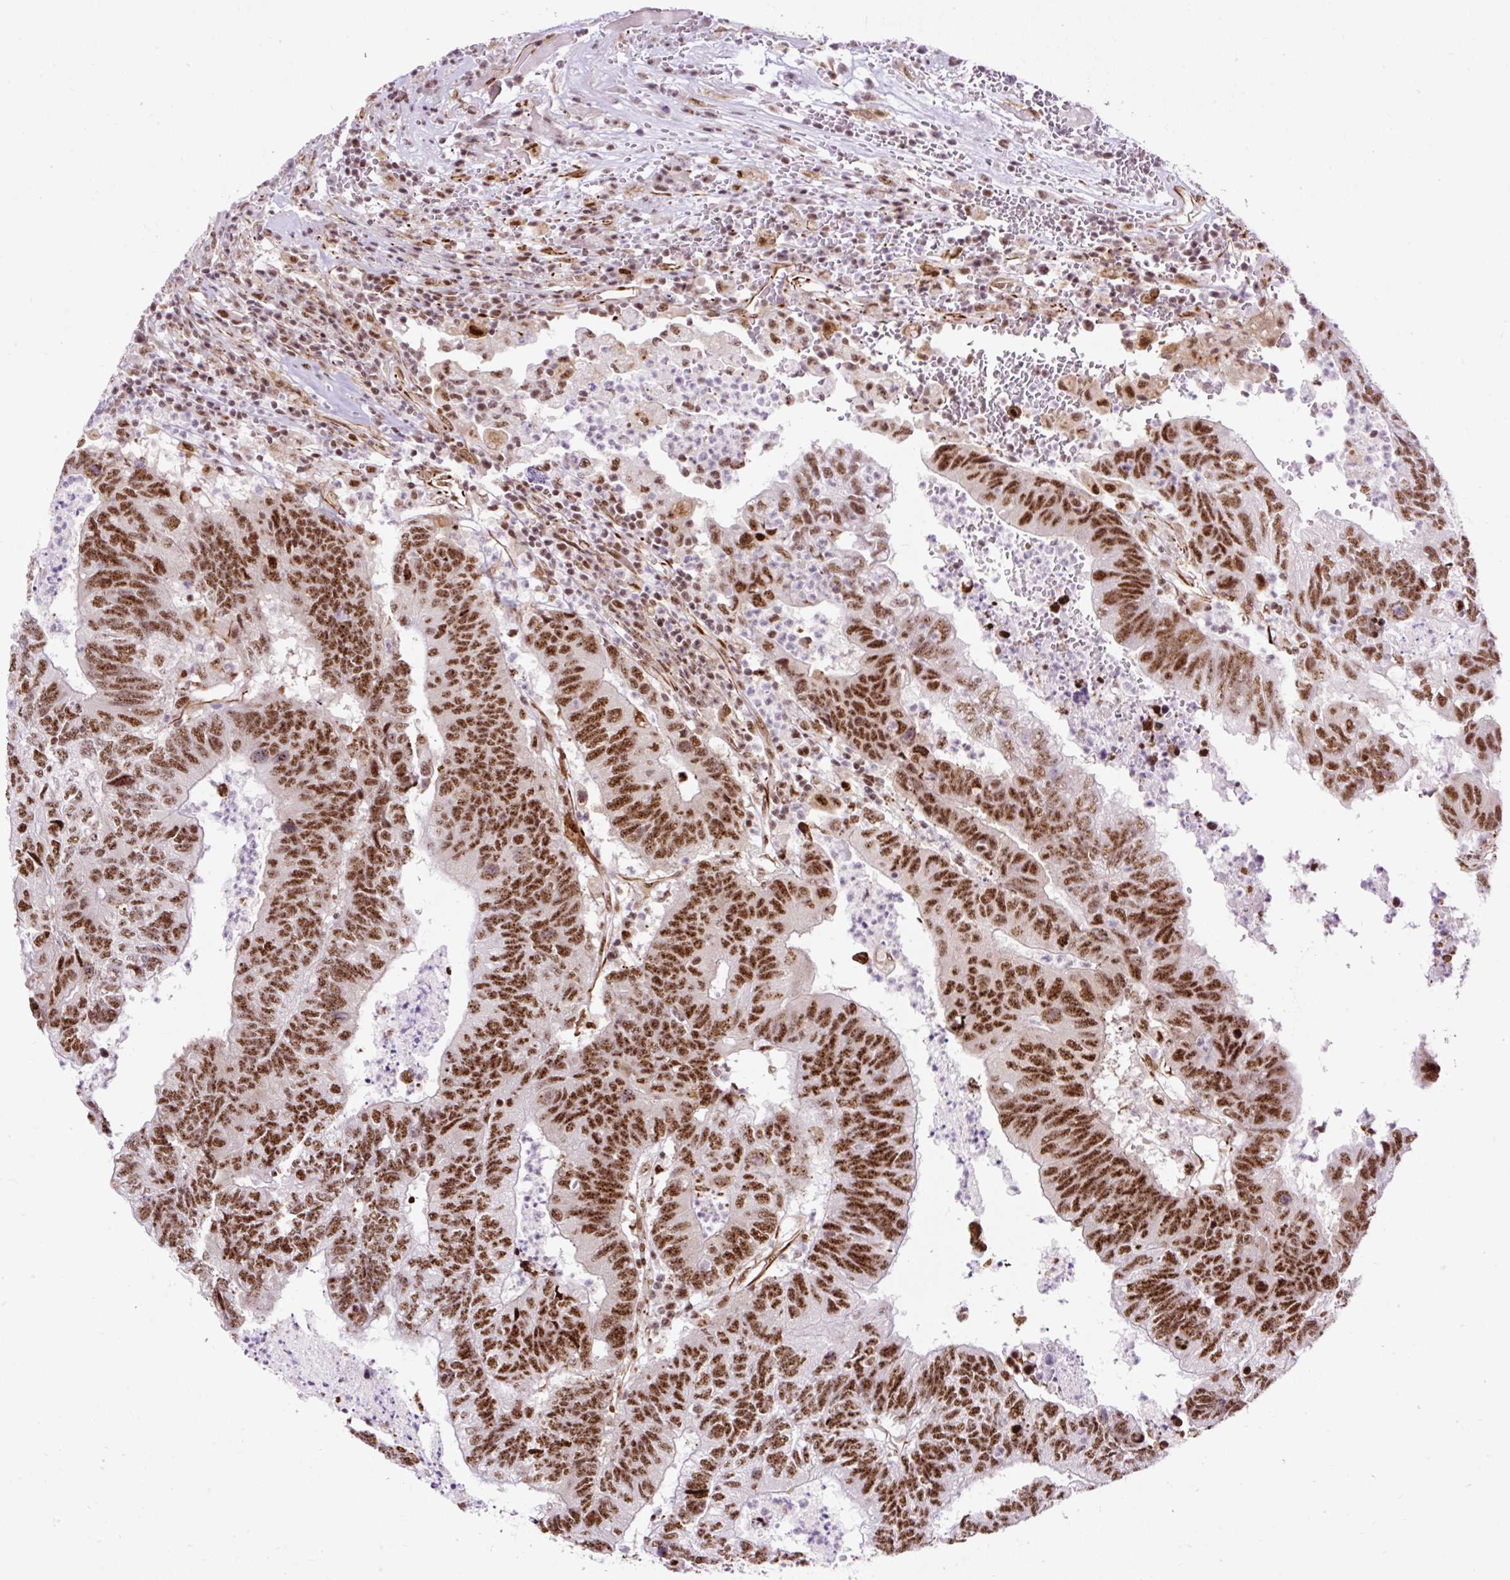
{"staining": {"intensity": "strong", "quantity": ">75%", "location": "nuclear"}, "tissue": "colorectal cancer", "cell_type": "Tumor cells", "image_type": "cancer", "snomed": [{"axis": "morphology", "description": "Adenocarcinoma, NOS"}, {"axis": "topography", "description": "Colon"}], "caption": "There is high levels of strong nuclear staining in tumor cells of colorectal cancer (adenocarcinoma), as demonstrated by immunohistochemical staining (brown color).", "gene": "LUC7L2", "patient": {"sex": "female", "age": 48}}